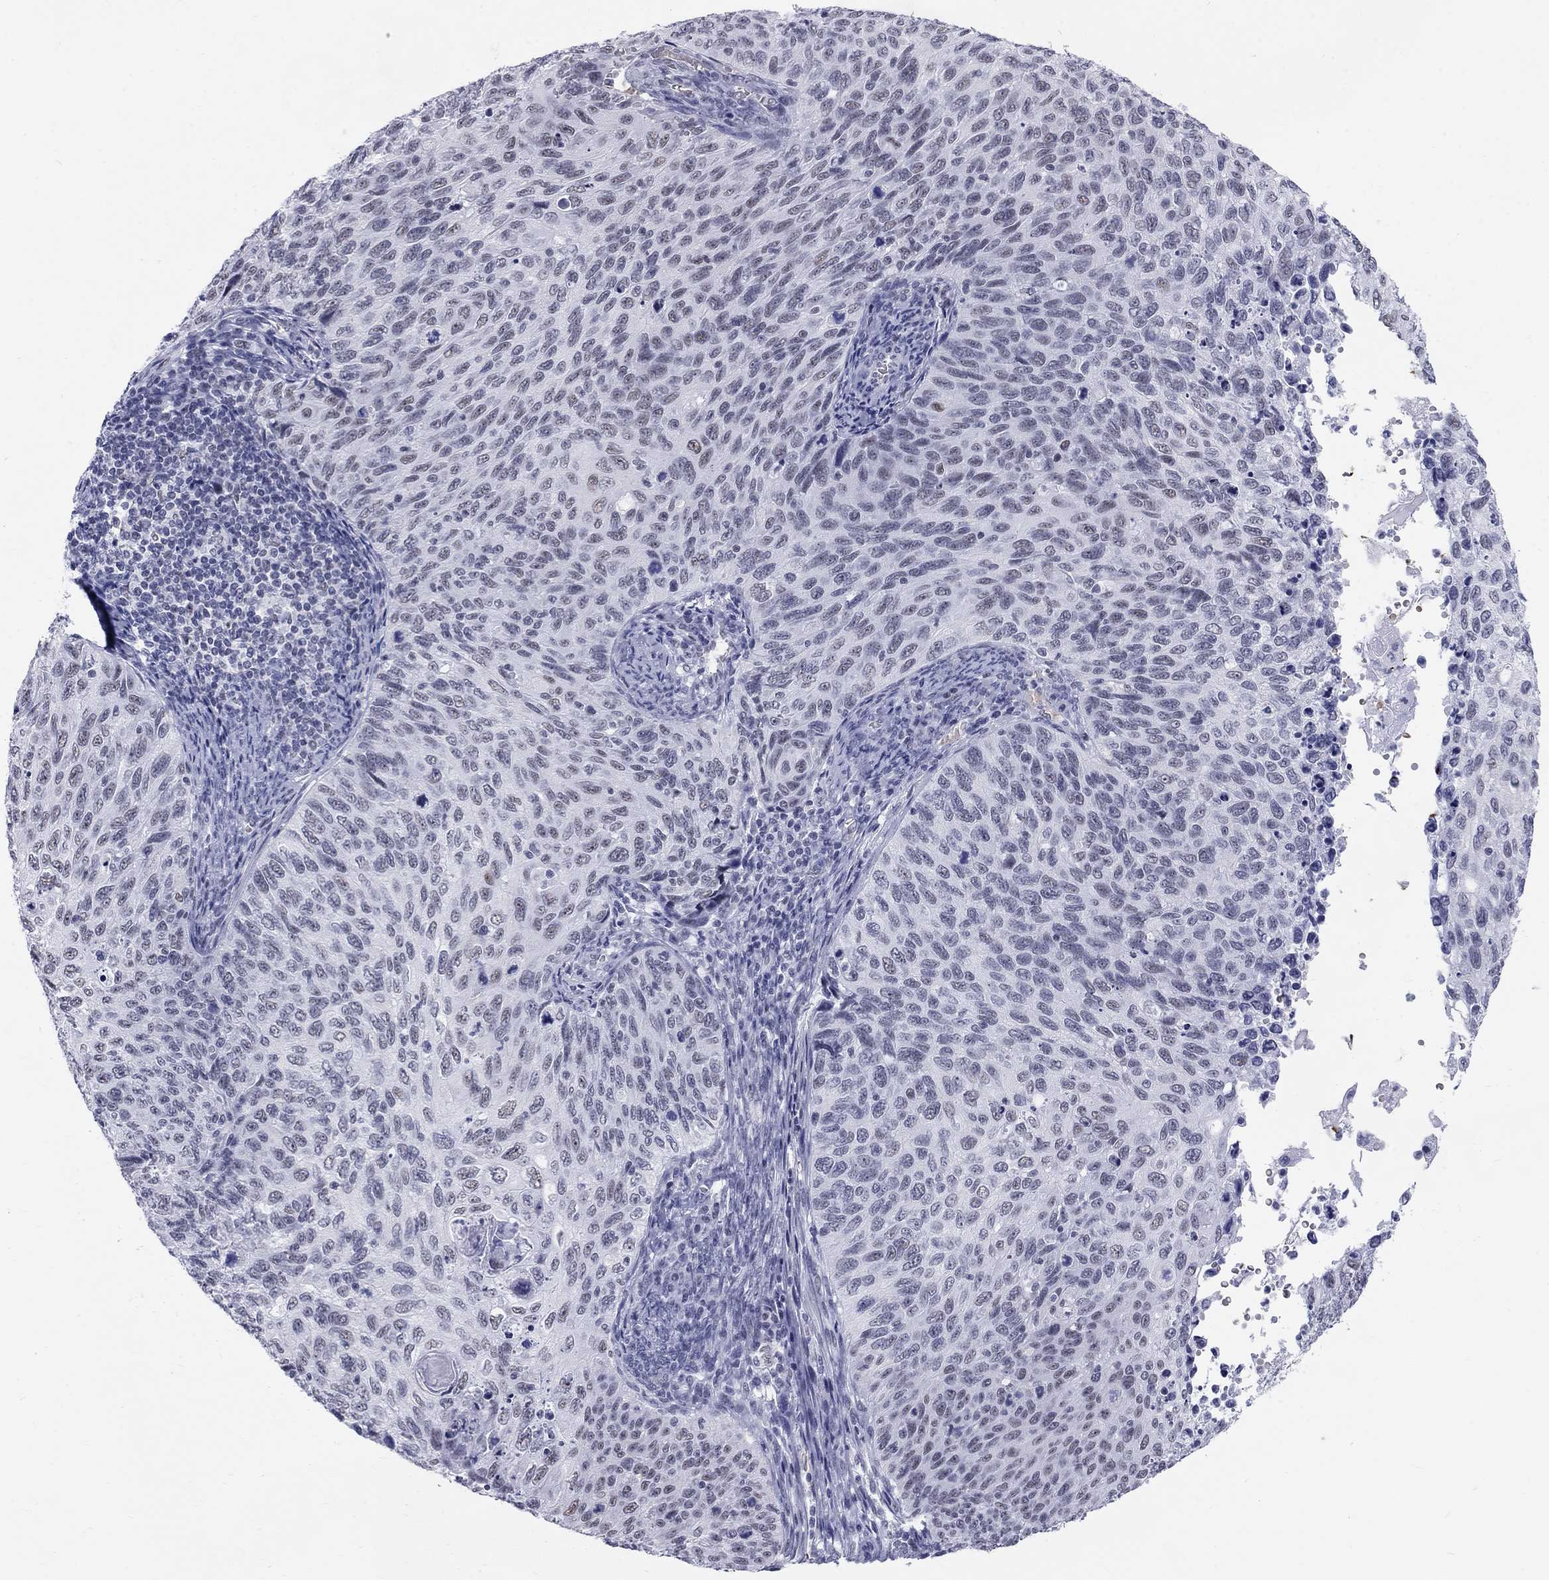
{"staining": {"intensity": "negative", "quantity": "none", "location": "none"}, "tissue": "cervical cancer", "cell_type": "Tumor cells", "image_type": "cancer", "snomed": [{"axis": "morphology", "description": "Squamous cell carcinoma, NOS"}, {"axis": "topography", "description": "Cervix"}], "caption": "Immunohistochemistry (IHC) of human squamous cell carcinoma (cervical) reveals no positivity in tumor cells.", "gene": "DMTN", "patient": {"sex": "female", "age": 70}}